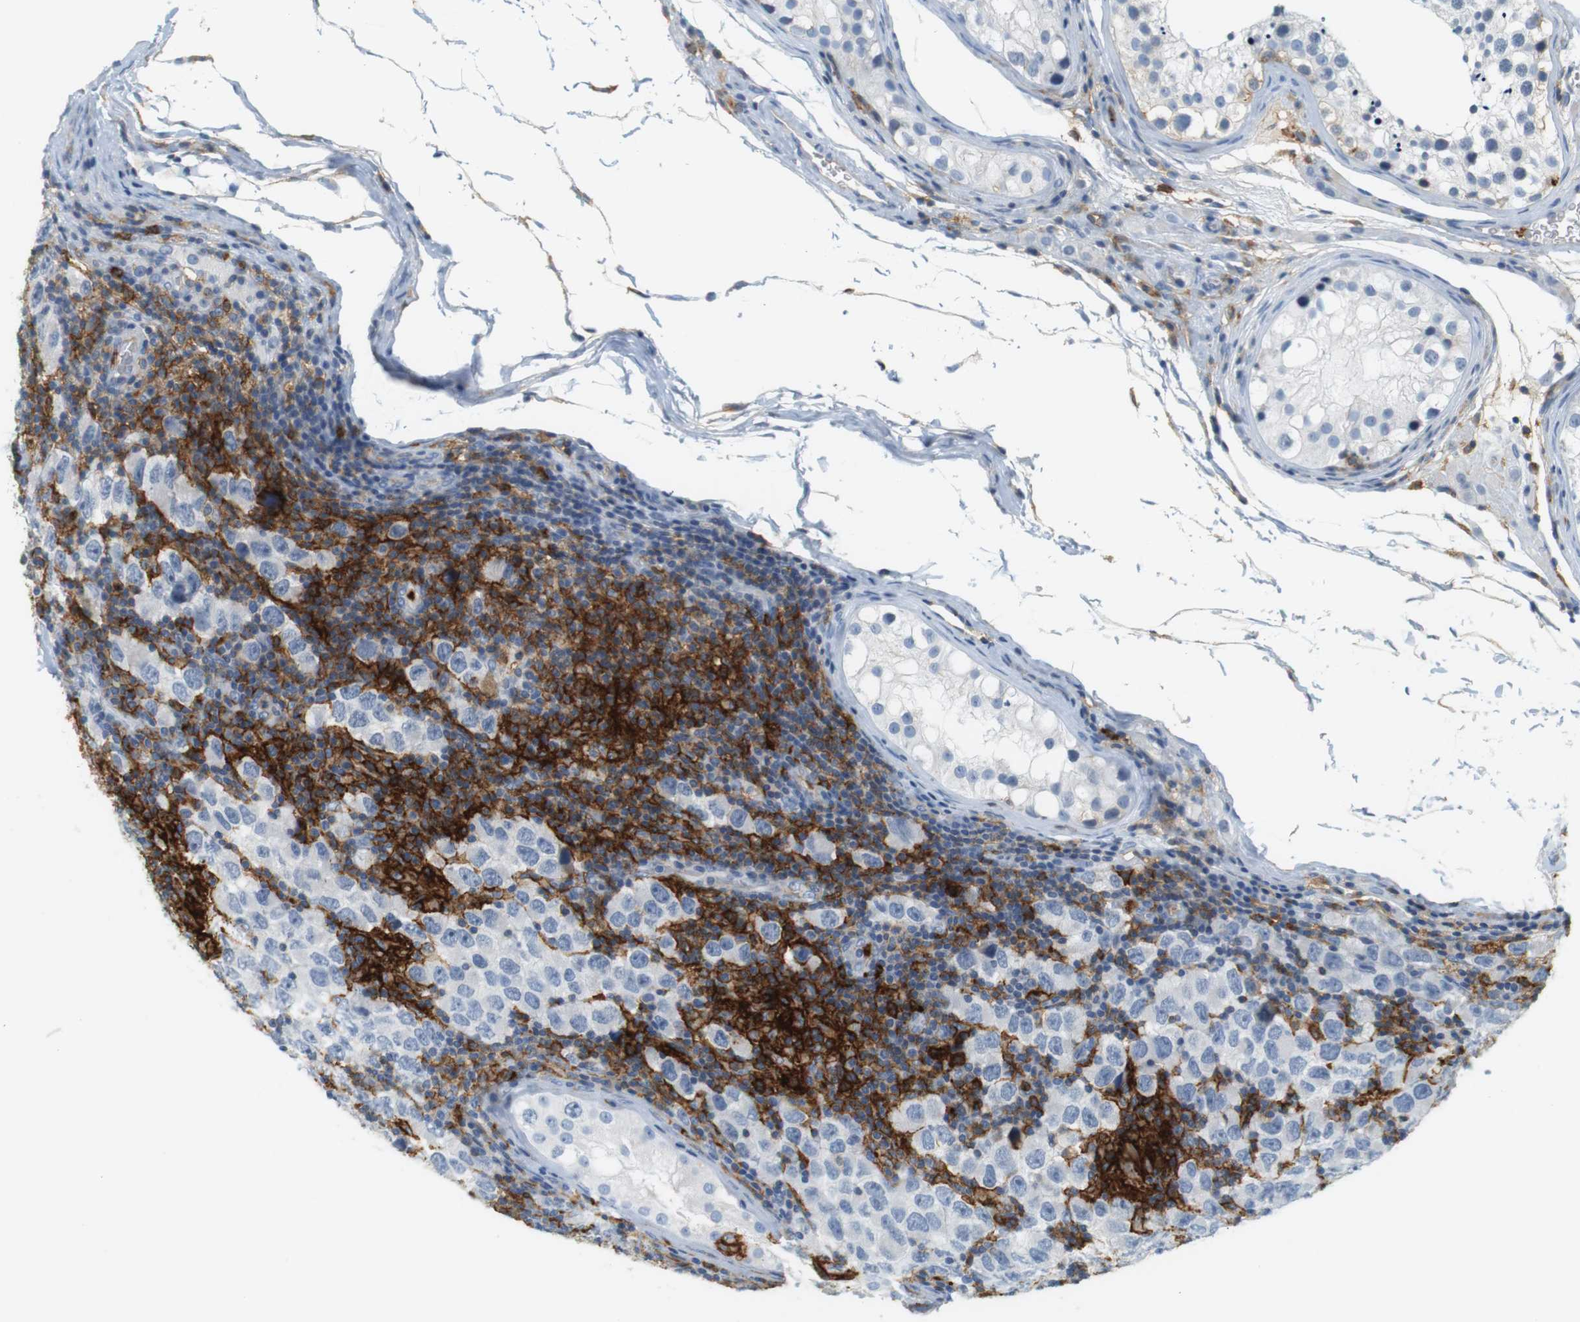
{"staining": {"intensity": "negative", "quantity": "none", "location": "none"}, "tissue": "testis cancer", "cell_type": "Tumor cells", "image_type": "cancer", "snomed": [{"axis": "morphology", "description": "Carcinoma, Embryonal, NOS"}, {"axis": "topography", "description": "Testis"}], "caption": "An image of testis cancer (embryonal carcinoma) stained for a protein demonstrates no brown staining in tumor cells. Brightfield microscopy of immunohistochemistry (IHC) stained with DAB (3,3'-diaminobenzidine) (brown) and hematoxylin (blue), captured at high magnification.", "gene": "SIRPA", "patient": {"sex": "male", "age": 21}}